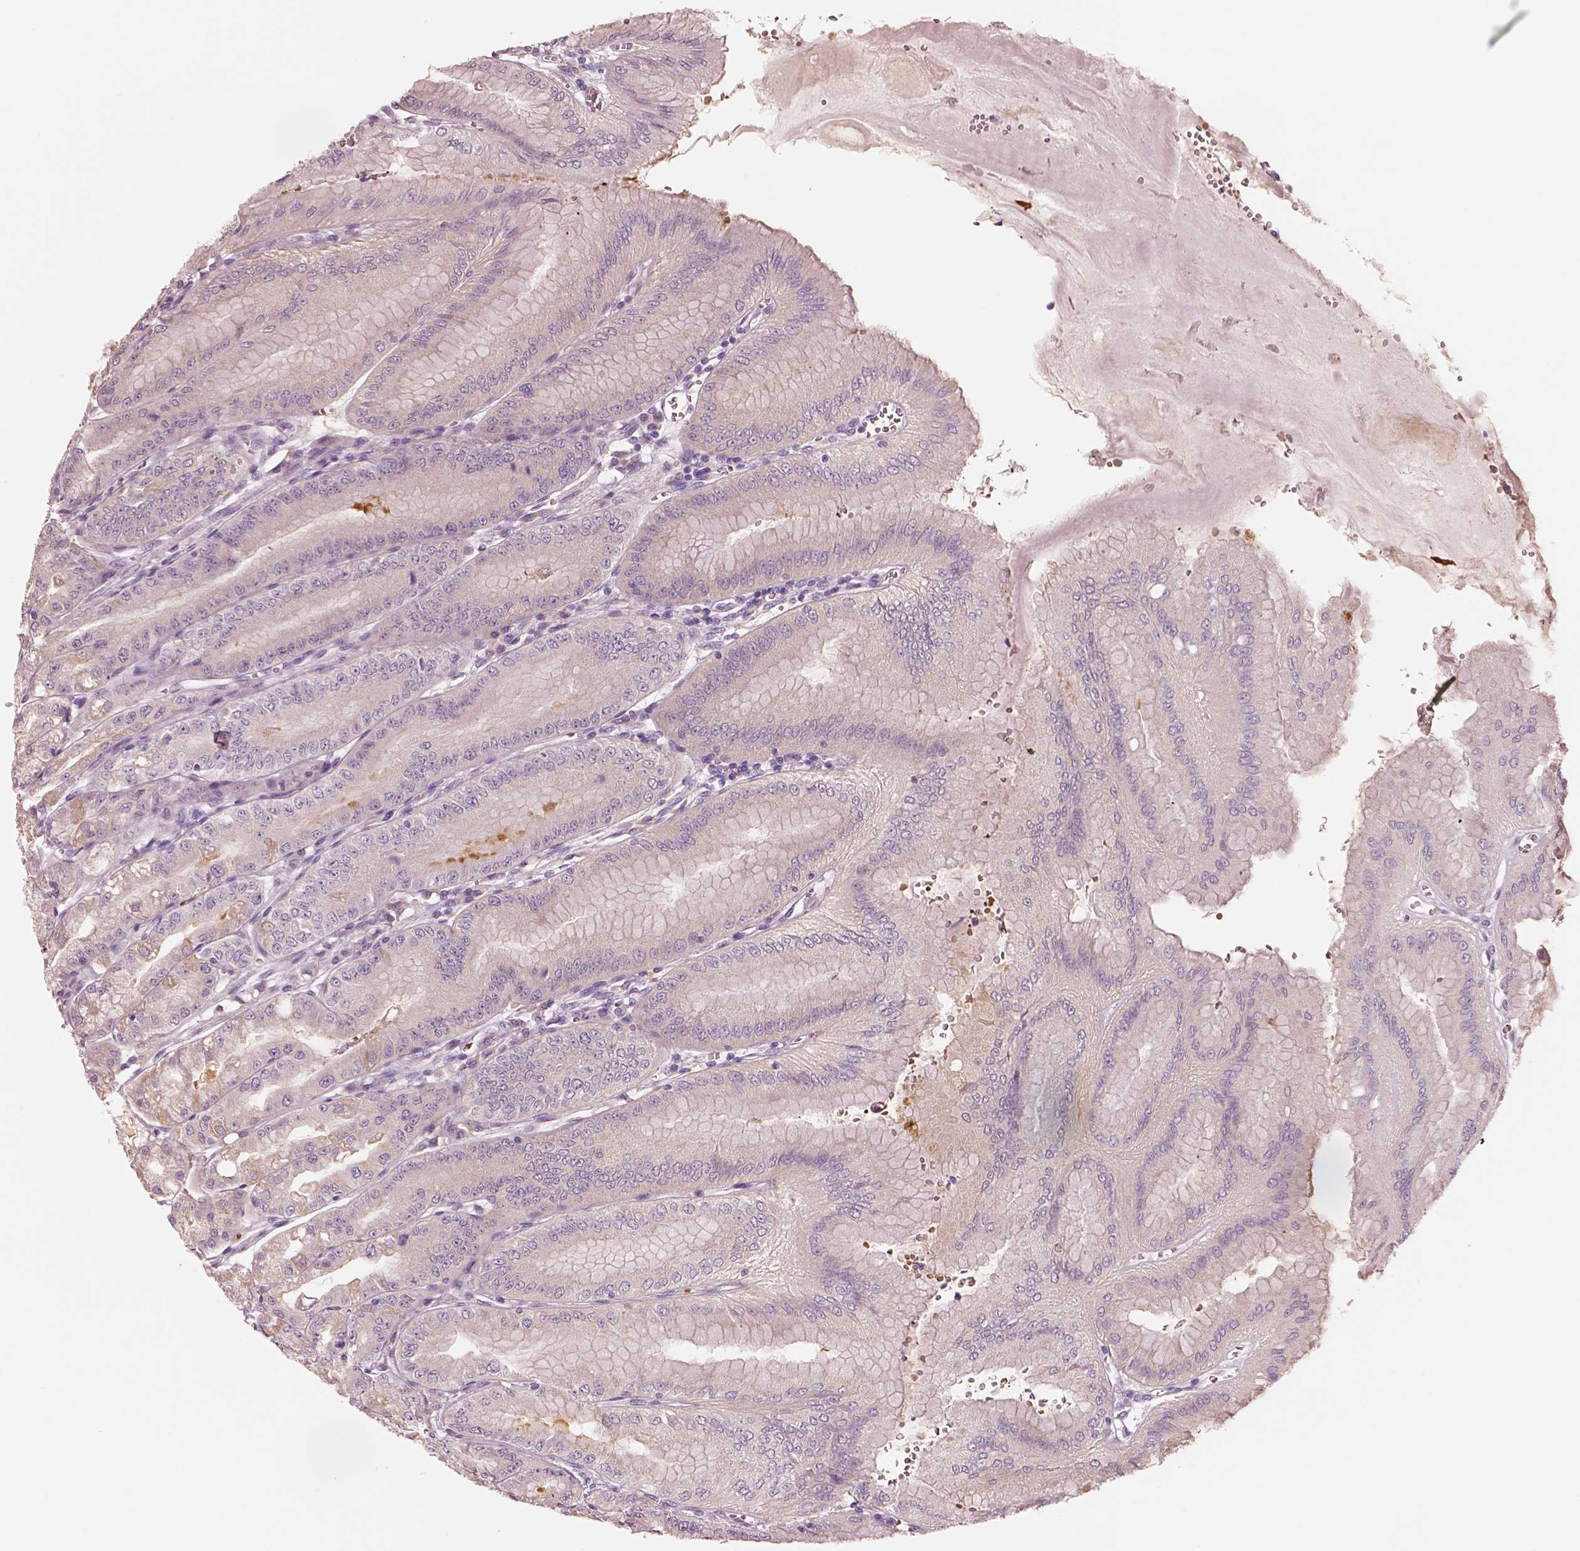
{"staining": {"intensity": "negative", "quantity": "none", "location": "none"}, "tissue": "stomach", "cell_type": "Glandular cells", "image_type": "normal", "snomed": [{"axis": "morphology", "description": "Normal tissue, NOS"}, {"axis": "topography", "description": "Stomach, lower"}], "caption": "High power microscopy photomicrograph of an IHC histopathology image of normal stomach, revealing no significant expression in glandular cells.", "gene": "ELSPBP1", "patient": {"sex": "male", "age": 71}}